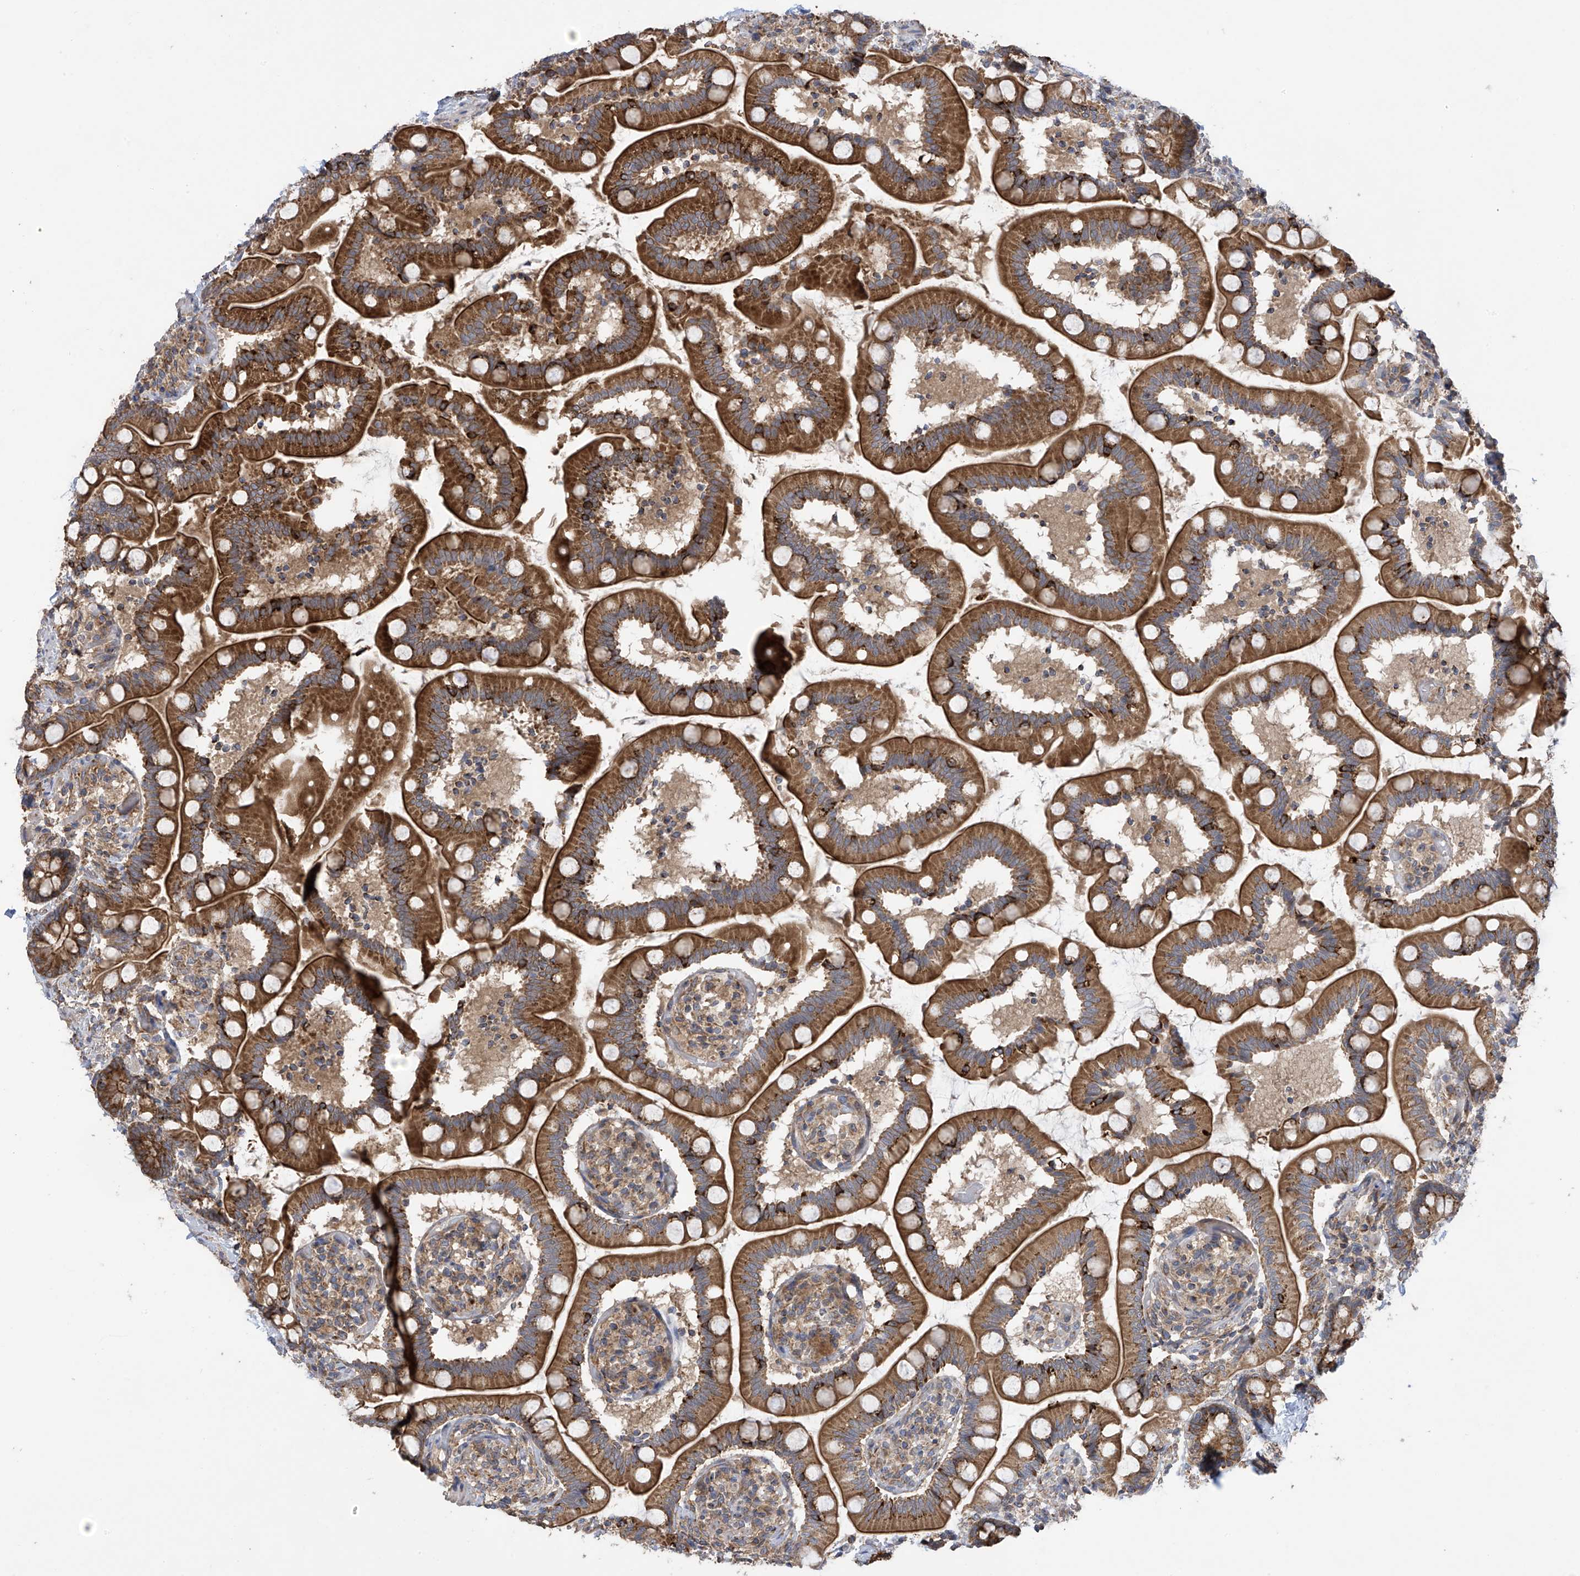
{"staining": {"intensity": "strong", "quantity": ">75%", "location": "cytoplasmic/membranous"}, "tissue": "small intestine", "cell_type": "Glandular cells", "image_type": "normal", "snomed": [{"axis": "morphology", "description": "Normal tissue, NOS"}, {"axis": "topography", "description": "Small intestine"}], "caption": "Immunohistochemistry histopathology image of benign small intestine: small intestine stained using immunohistochemistry exhibits high levels of strong protein expression localized specifically in the cytoplasmic/membranous of glandular cells, appearing as a cytoplasmic/membranous brown color.", "gene": "PNPT1", "patient": {"sex": "female", "age": 64}}